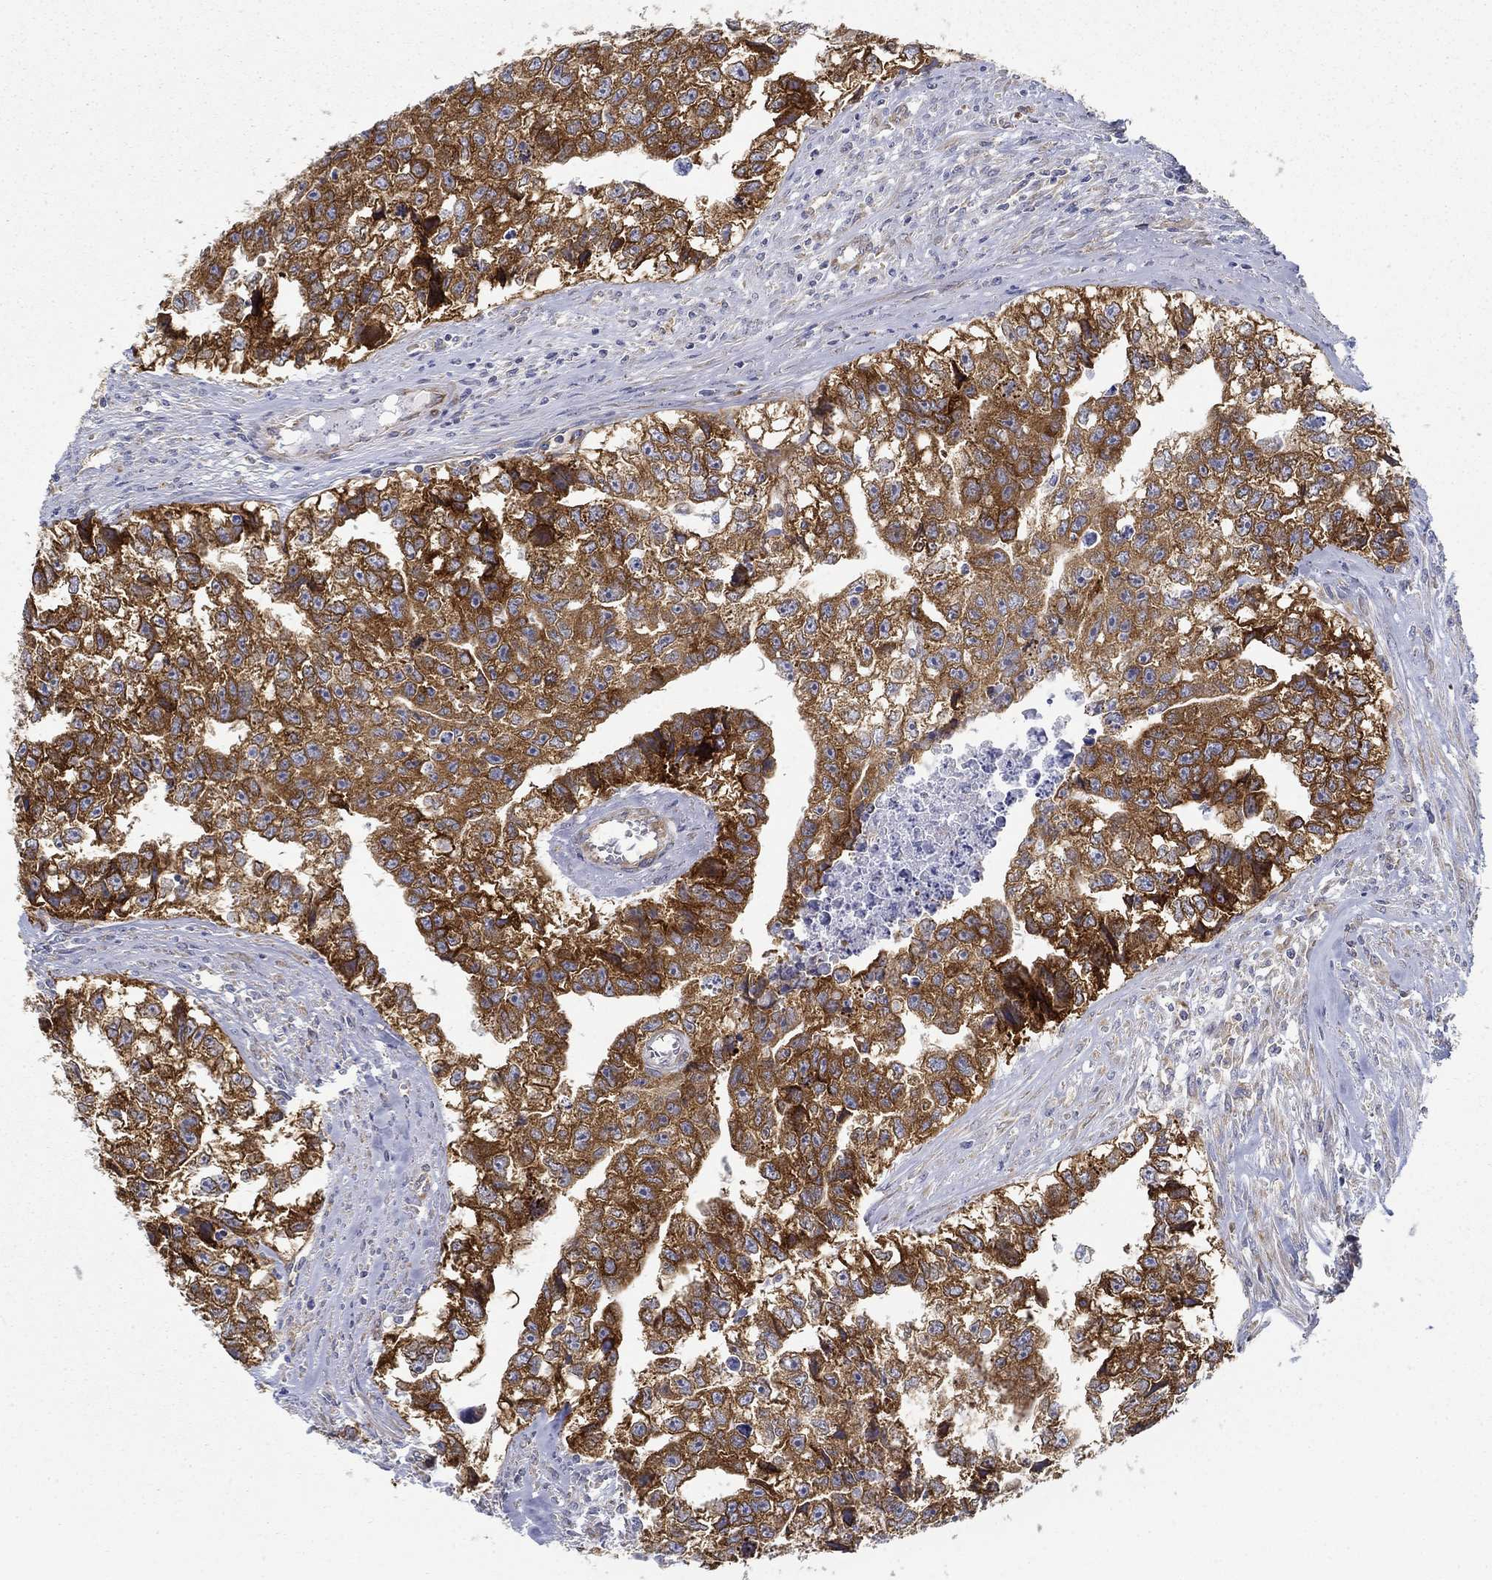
{"staining": {"intensity": "strong", "quantity": ">75%", "location": "cytoplasmic/membranous"}, "tissue": "testis cancer", "cell_type": "Tumor cells", "image_type": "cancer", "snomed": [{"axis": "morphology", "description": "Carcinoma, Embryonal, NOS"}, {"axis": "morphology", "description": "Teratoma, malignant, NOS"}, {"axis": "topography", "description": "Testis"}], "caption": "An immunohistochemistry (IHC) micrograph of tumor tissue is shown. Protein staining in brown shows strong cytoplasmic/membranous positivity in testis cancer (embryonal carcinoma) within tumor cells.", "gene": "FXR1", "patient": {"sex": "male", "age": 44}}